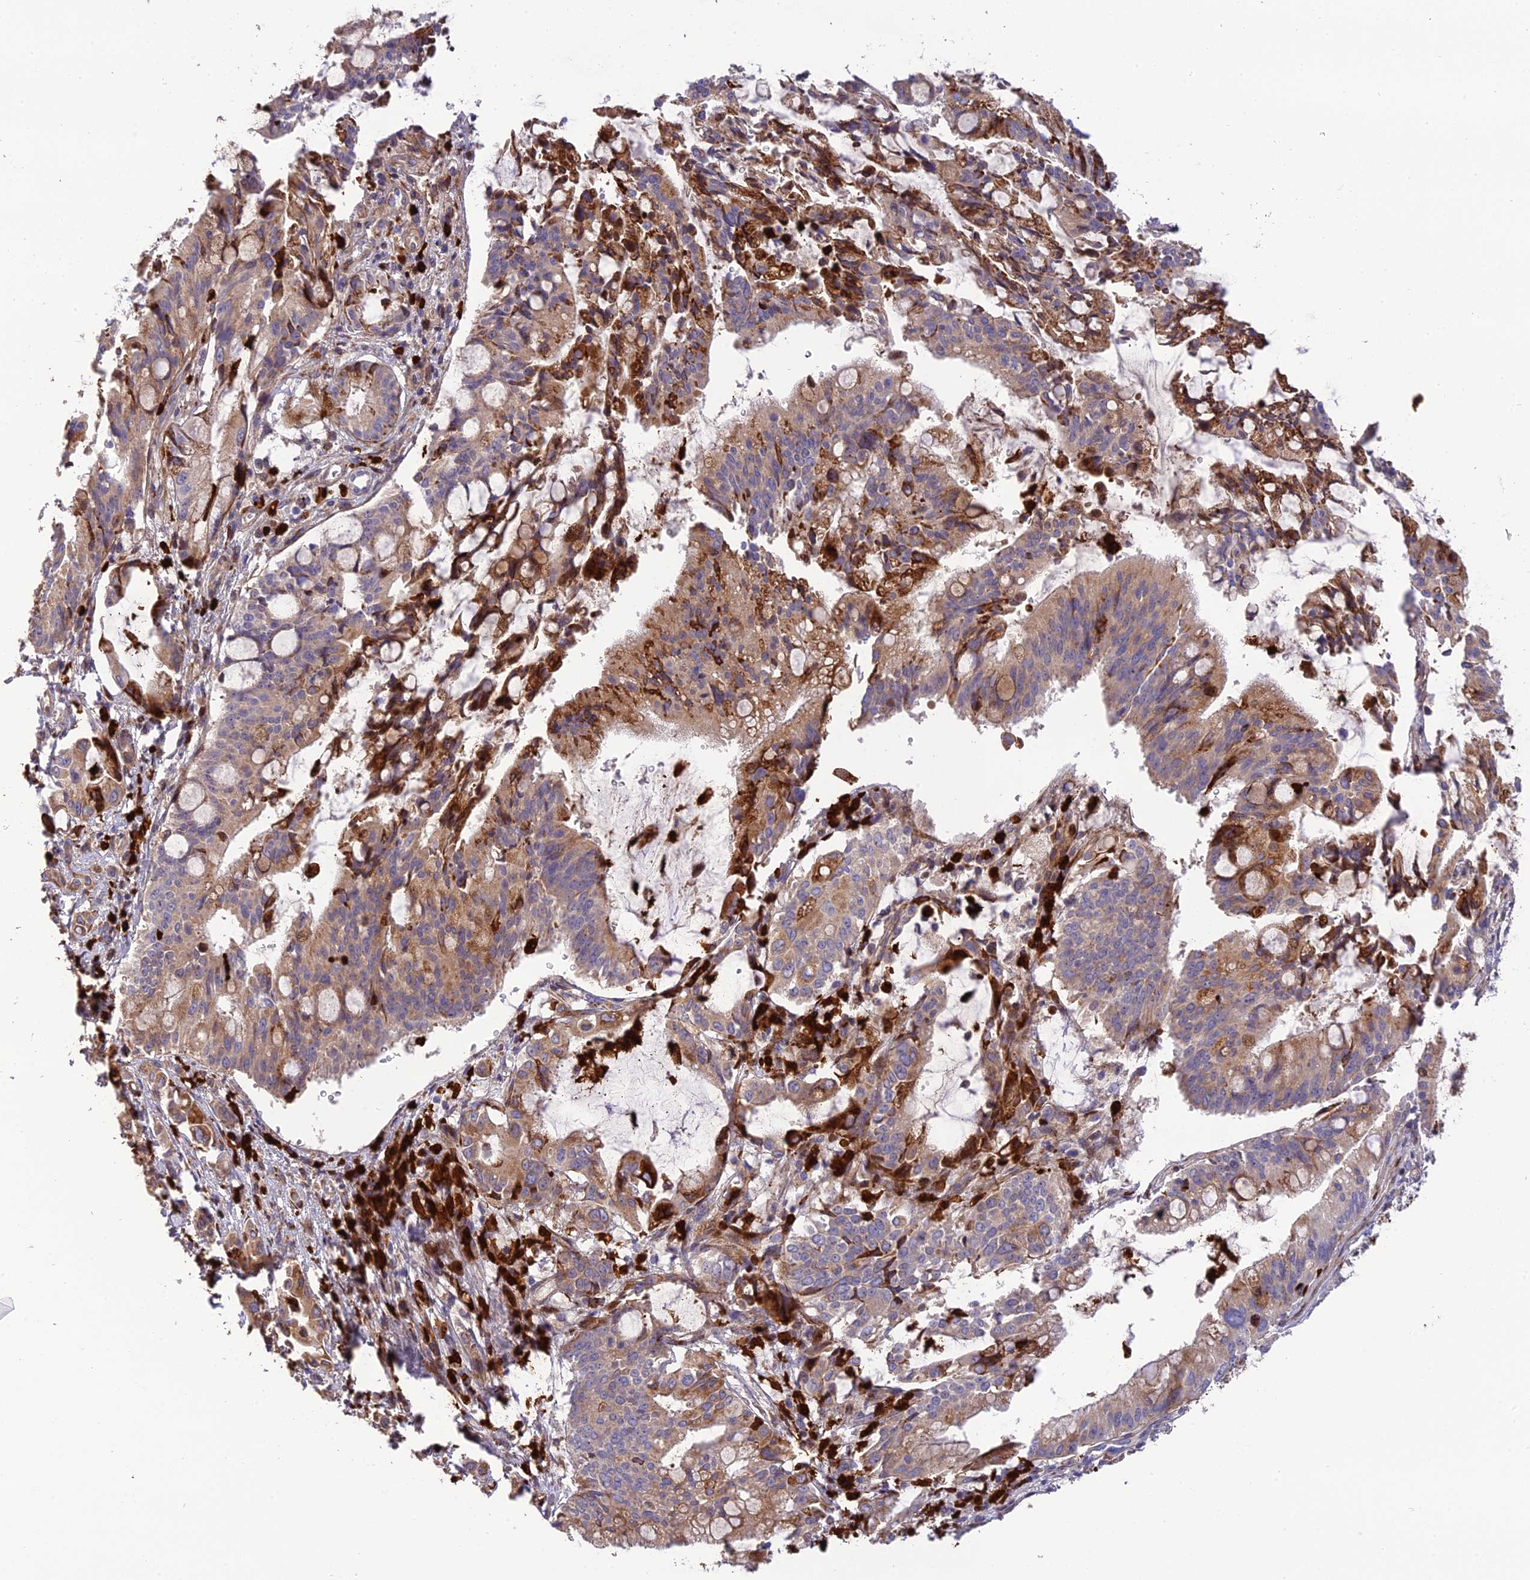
{"staining": {"intensity": "moderate", "quantity": ">75%", "location": "cytoplasmic/membranous"}, "tissue": "pancreatic cancer", "cell_type": "Tumor cells", "image_type": "cancer", "snomed": [{"axis": "morphology", "description": "Adenocarcinoma, NOS"}, {"axis": "topography", "description": "Pancreas"}], "caption": "The photomicrograph shows staining of pancreatic adenocarcinoma, revealing moderate cytoplasmic/membranous protein staining (brown color) within tumor cells.", "gene": "CPSF4L", "patient": {"sex": "male", "age": 68}}